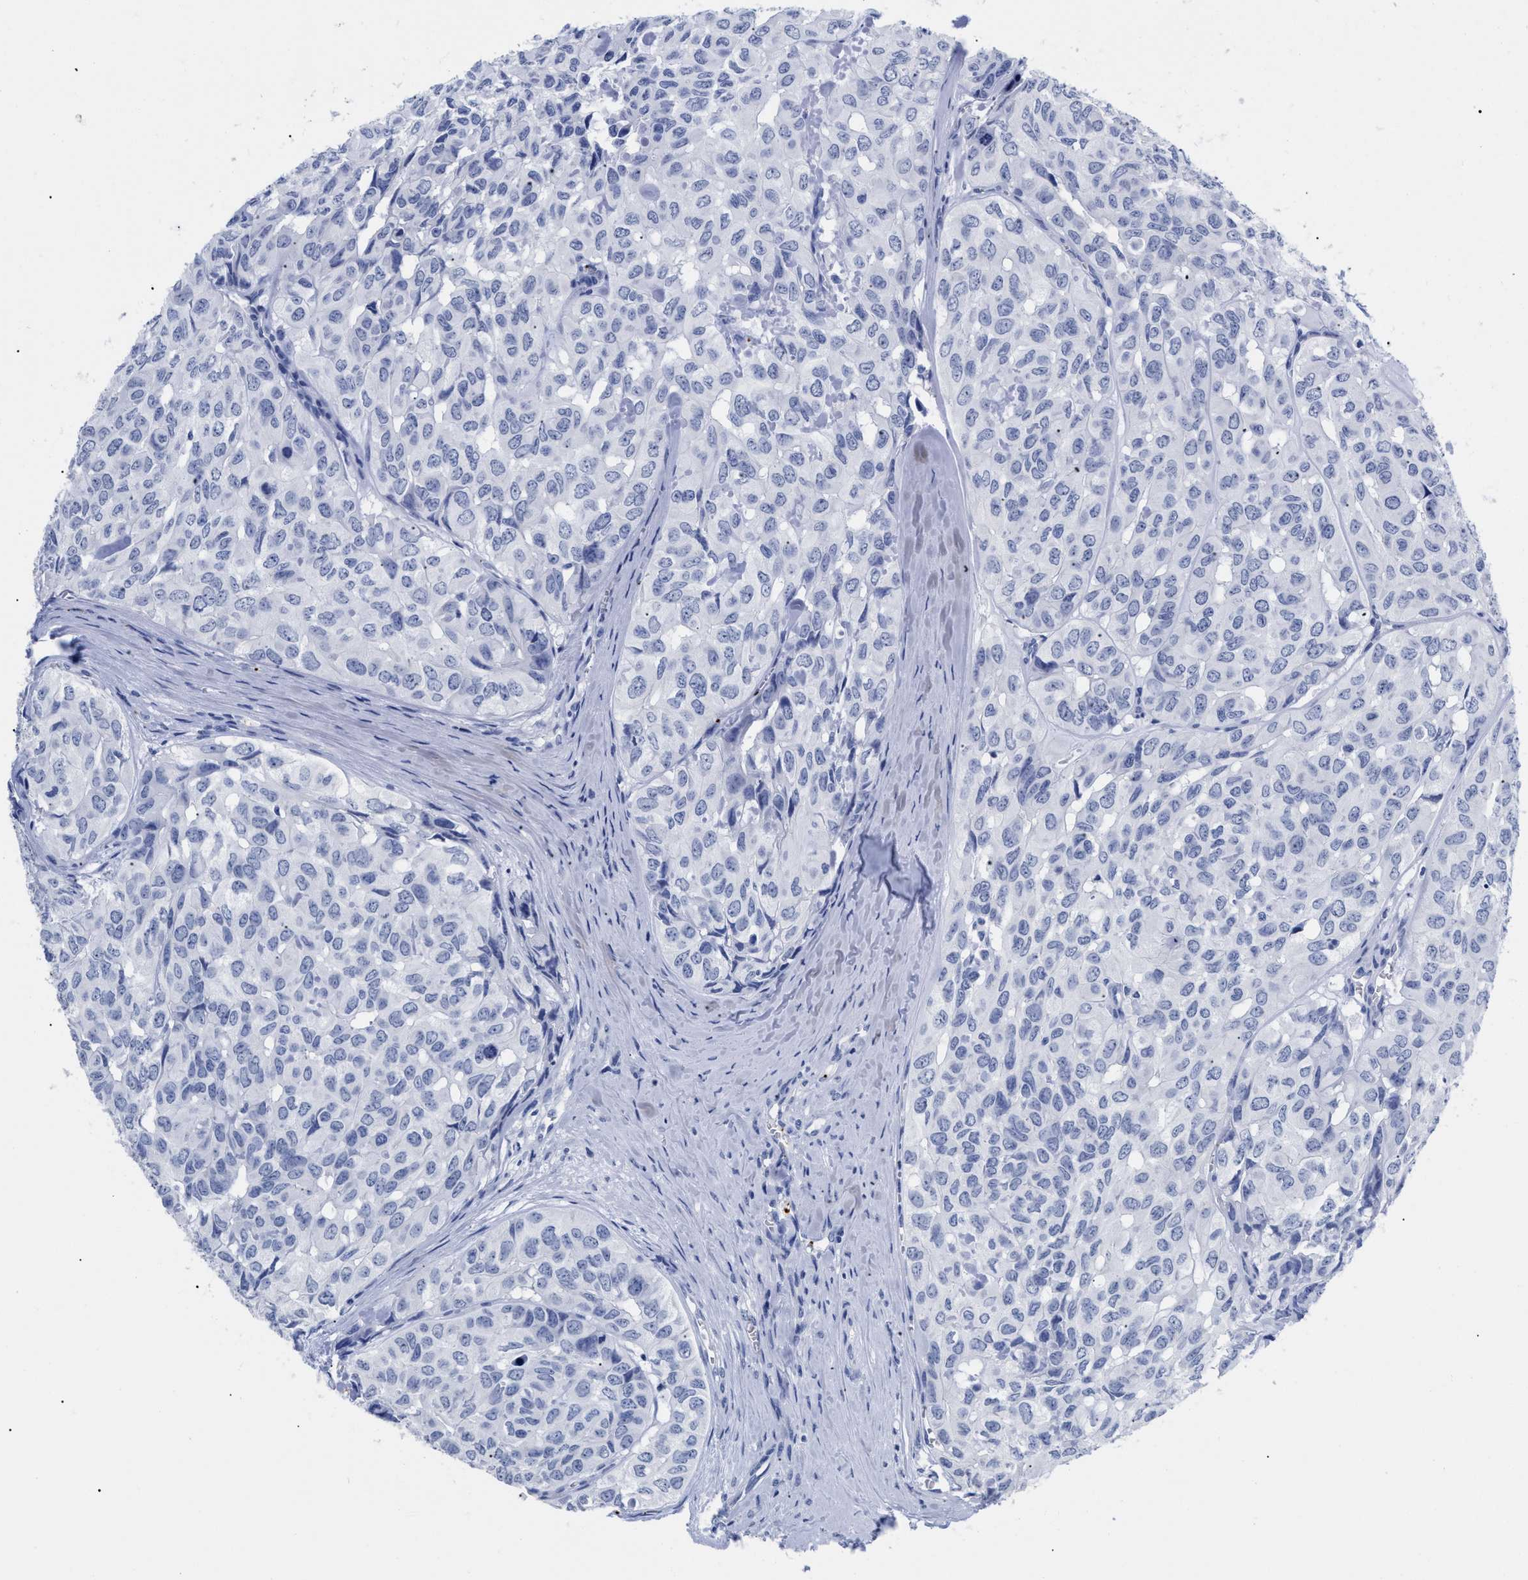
{"staining": {"intensity": "negative", "quantity": "none", "location": "none"}, "tissue": "head and neck cancer", "cell_type": "Tumor cells", "image_type": "cancer", "snomed": [{"axis": "morphology", "description": "Adenocarcinoma, NOS"}, {"axis": "topography", "description": "Salivary gland, NOS"}, {"axis": "topography", "description": "Head-Neck"}], "caption": "DAB (3,3'-diaminobenzidine) immunohistochemical staining of human adenocarcinoma (head and neck) reveals no significant expression in tumor cells. The staining is performed using DAB (3,3'-diaminobenzidine) brown chromogen with nuclei counter-stained in using hematoxylin.", "gene": "TREML1", "patient": {"sex": "female", "age": 76}}